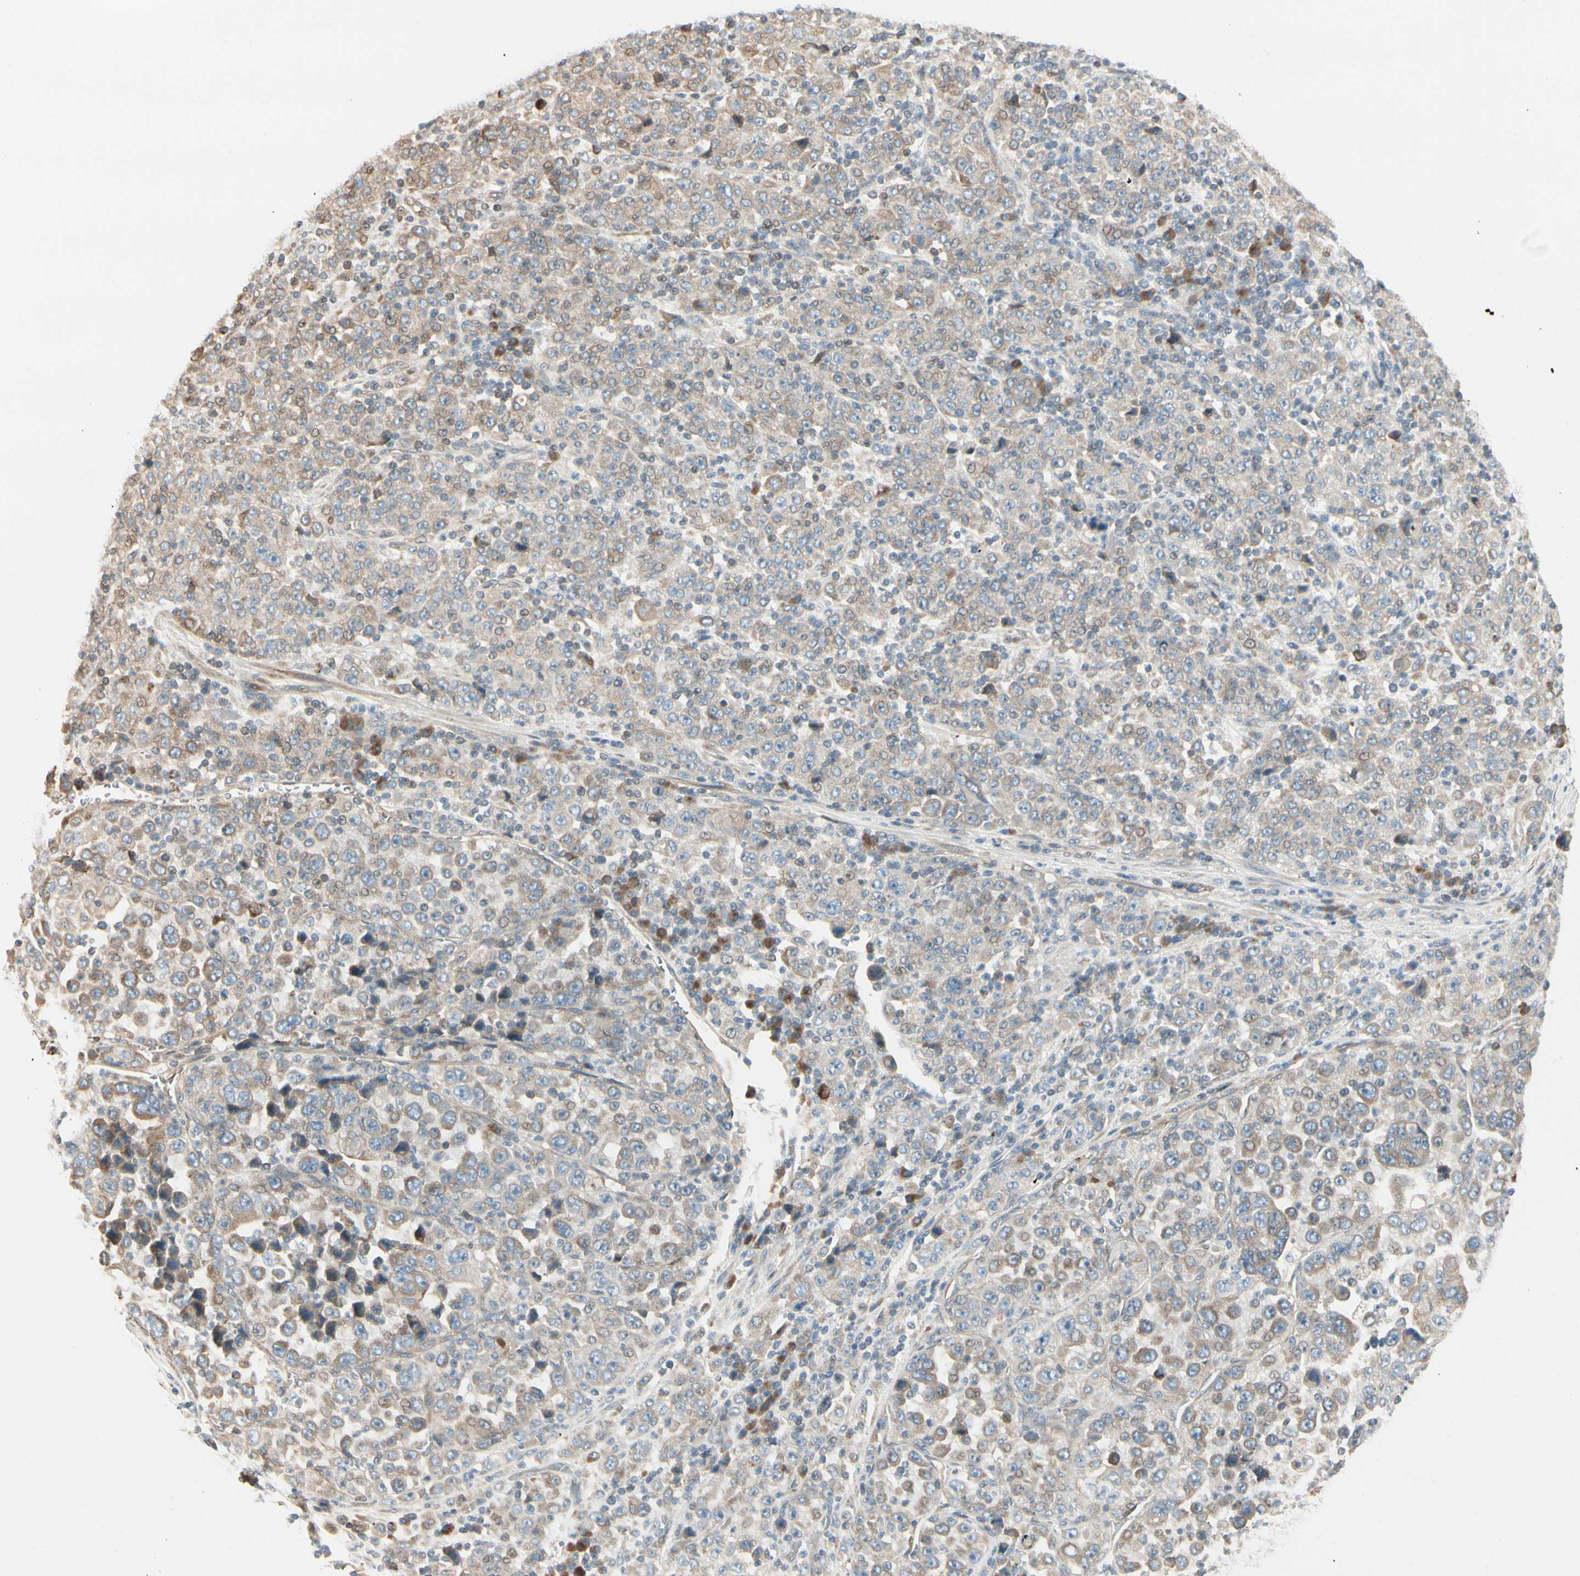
{"staining": {"intensity": "weak", "quantity": ">75%", "location": "cytoplasmic/membranous"}, "tissue": "stomach cancer", "cell_type": "Tumor cells", "image_type": "cancer", "snomed": [{"axis": "morphology", "description": "Normal tissue, NOS"}, {"axis": "morphology", "description": "Adenocarcinoma, NOS"}, {"axis": "topography", "description": "Stomach, upper"}, {"axis": "topography", "description": "Stomach"}], "caption": "High-power microscopy captured an IHC histopathology image of adenocarcinoma (stomach), revealing weak cytoplasmic/membranous expression in approximately >75% of tumor cells. The protein of interest is stained brown, and the nuclei are stained in blue (DAB (3,3'-diaminobenzidine) IHC with brightfield microscopy, high magnification).", "gene": "NUCB2", "patient": {"sex": "male", "age": 59}}